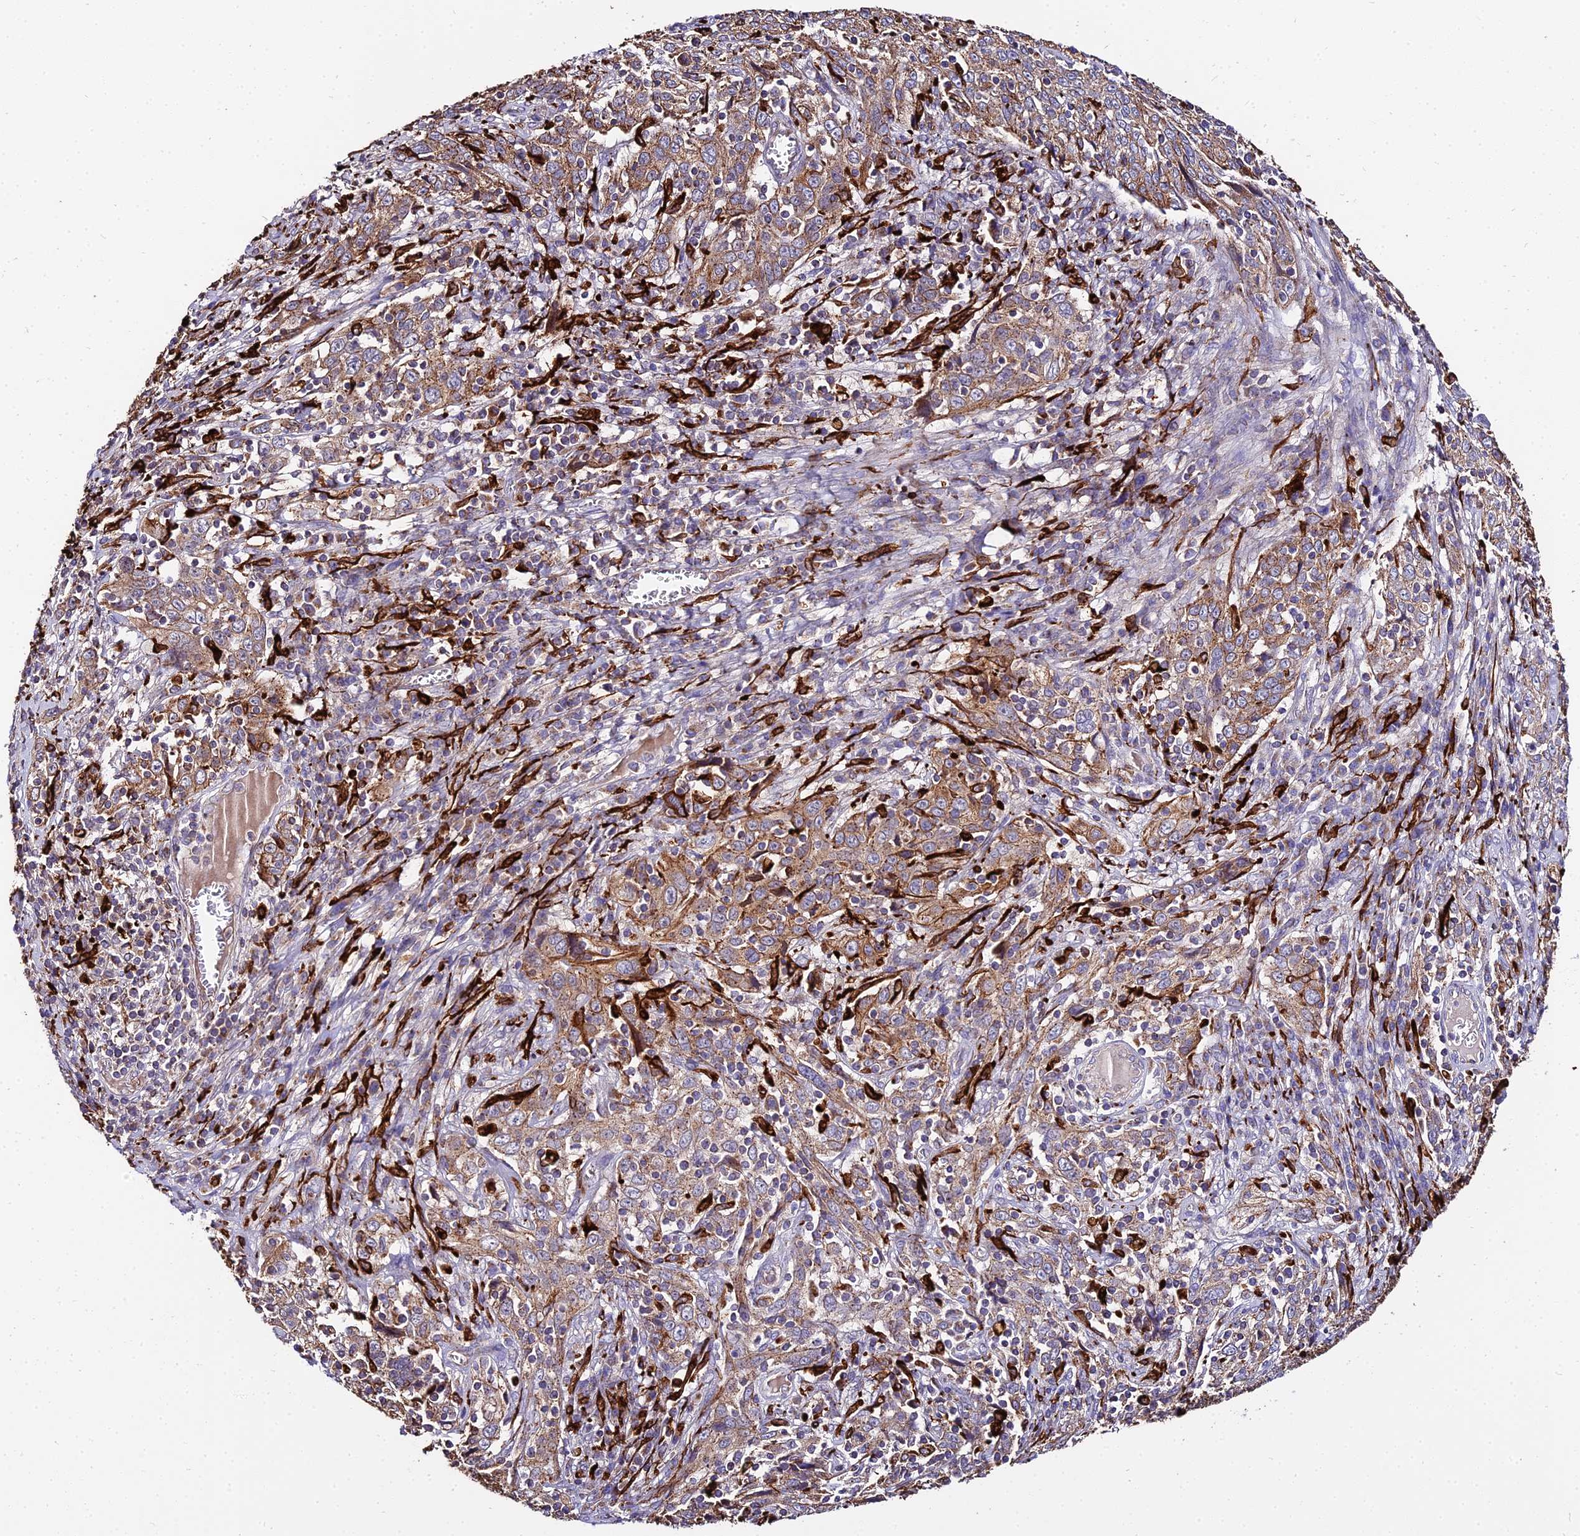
{"staining": {"intensity": "moderate", "quantity": ">75%", "location": "cytoplasmic/membranous"}, "tissue": "cervical cancer", "cell_type": "Tumor cells", "image_type": "cancer", "snomed": [{"axis": "morphology", "description": "Squamous cell carcinoma, NOS"}, {"axis": "topography", "description": "Cervix"}], "caption": "Approximately >75% of tumor cells in human squamous cell carcinoma (cervical) exhibit moderate cytoplasmic/membranous protein positivity as visualized by brown immunohistochemical staining.", "gene": "PEX19", "patient": {"sex": "female", "age": 46}}